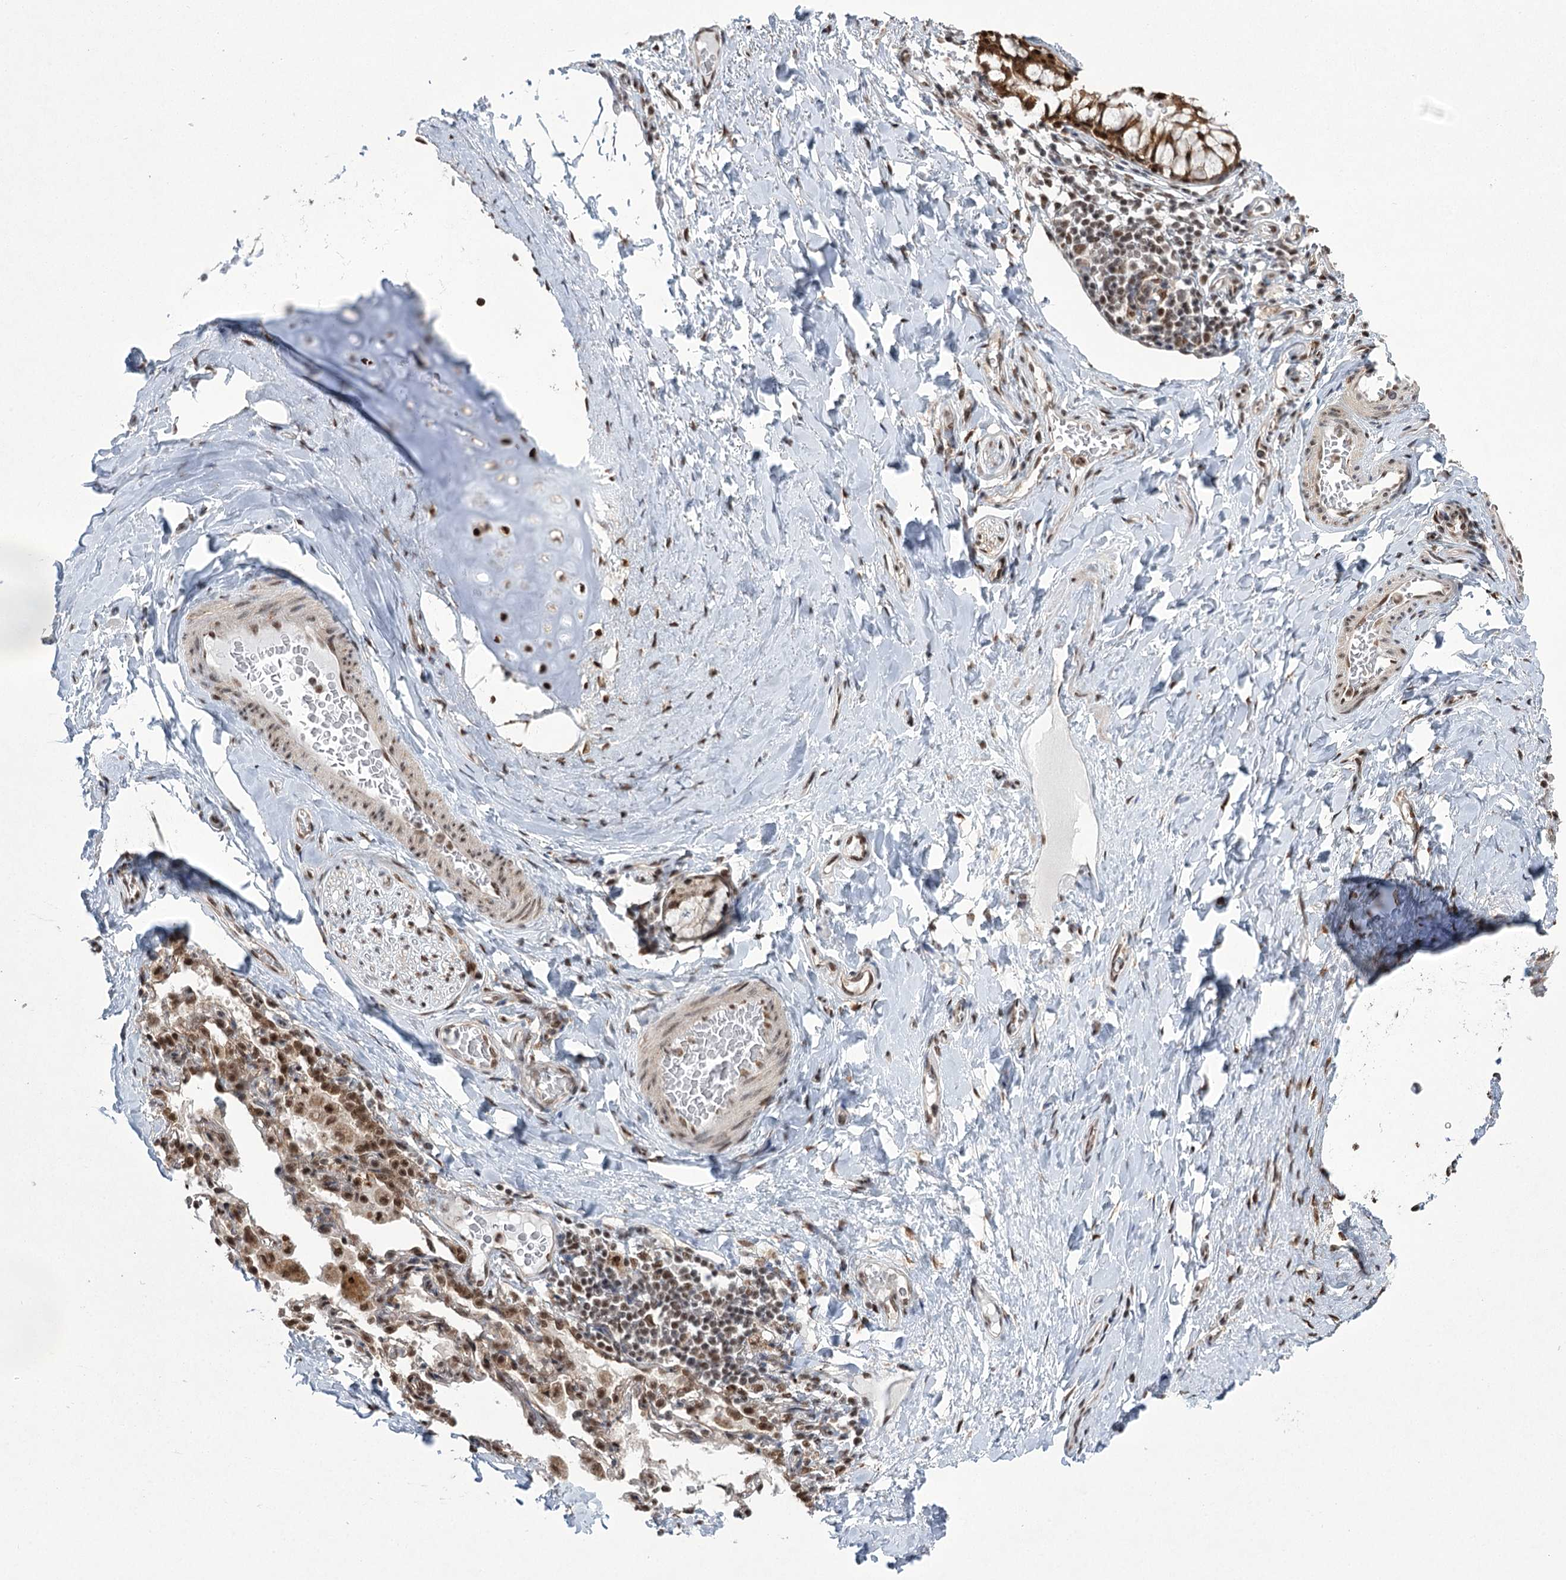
{"staining": {"intensity": "strong", "quantity": ">75%", "location": "cytoplasmic/membranous,nuclear"}, "tissue": "bronchus", "cell_type": "Respiratory epithelial cells", "image_type": "normal", "snomed": [{"axis": "morphology", "description": "Normal tissue, NOS"}, {"axis": "topography", "description": "Cartilage tissue"}, {"axis": "topography", "description": "Bronchus"}], "caption": "Brown immunohistochemical staining in unremarkable bronchus exhibits strong cytoplasmic/membranous,nuclear positivity in about >75% of respiratory epithelial cells. Immunohistochemistry stains the protein in brown and the nuclei are stained blue.", "gene": "ZCCHC8", "patient": {"sex": "female", "age": 36}}